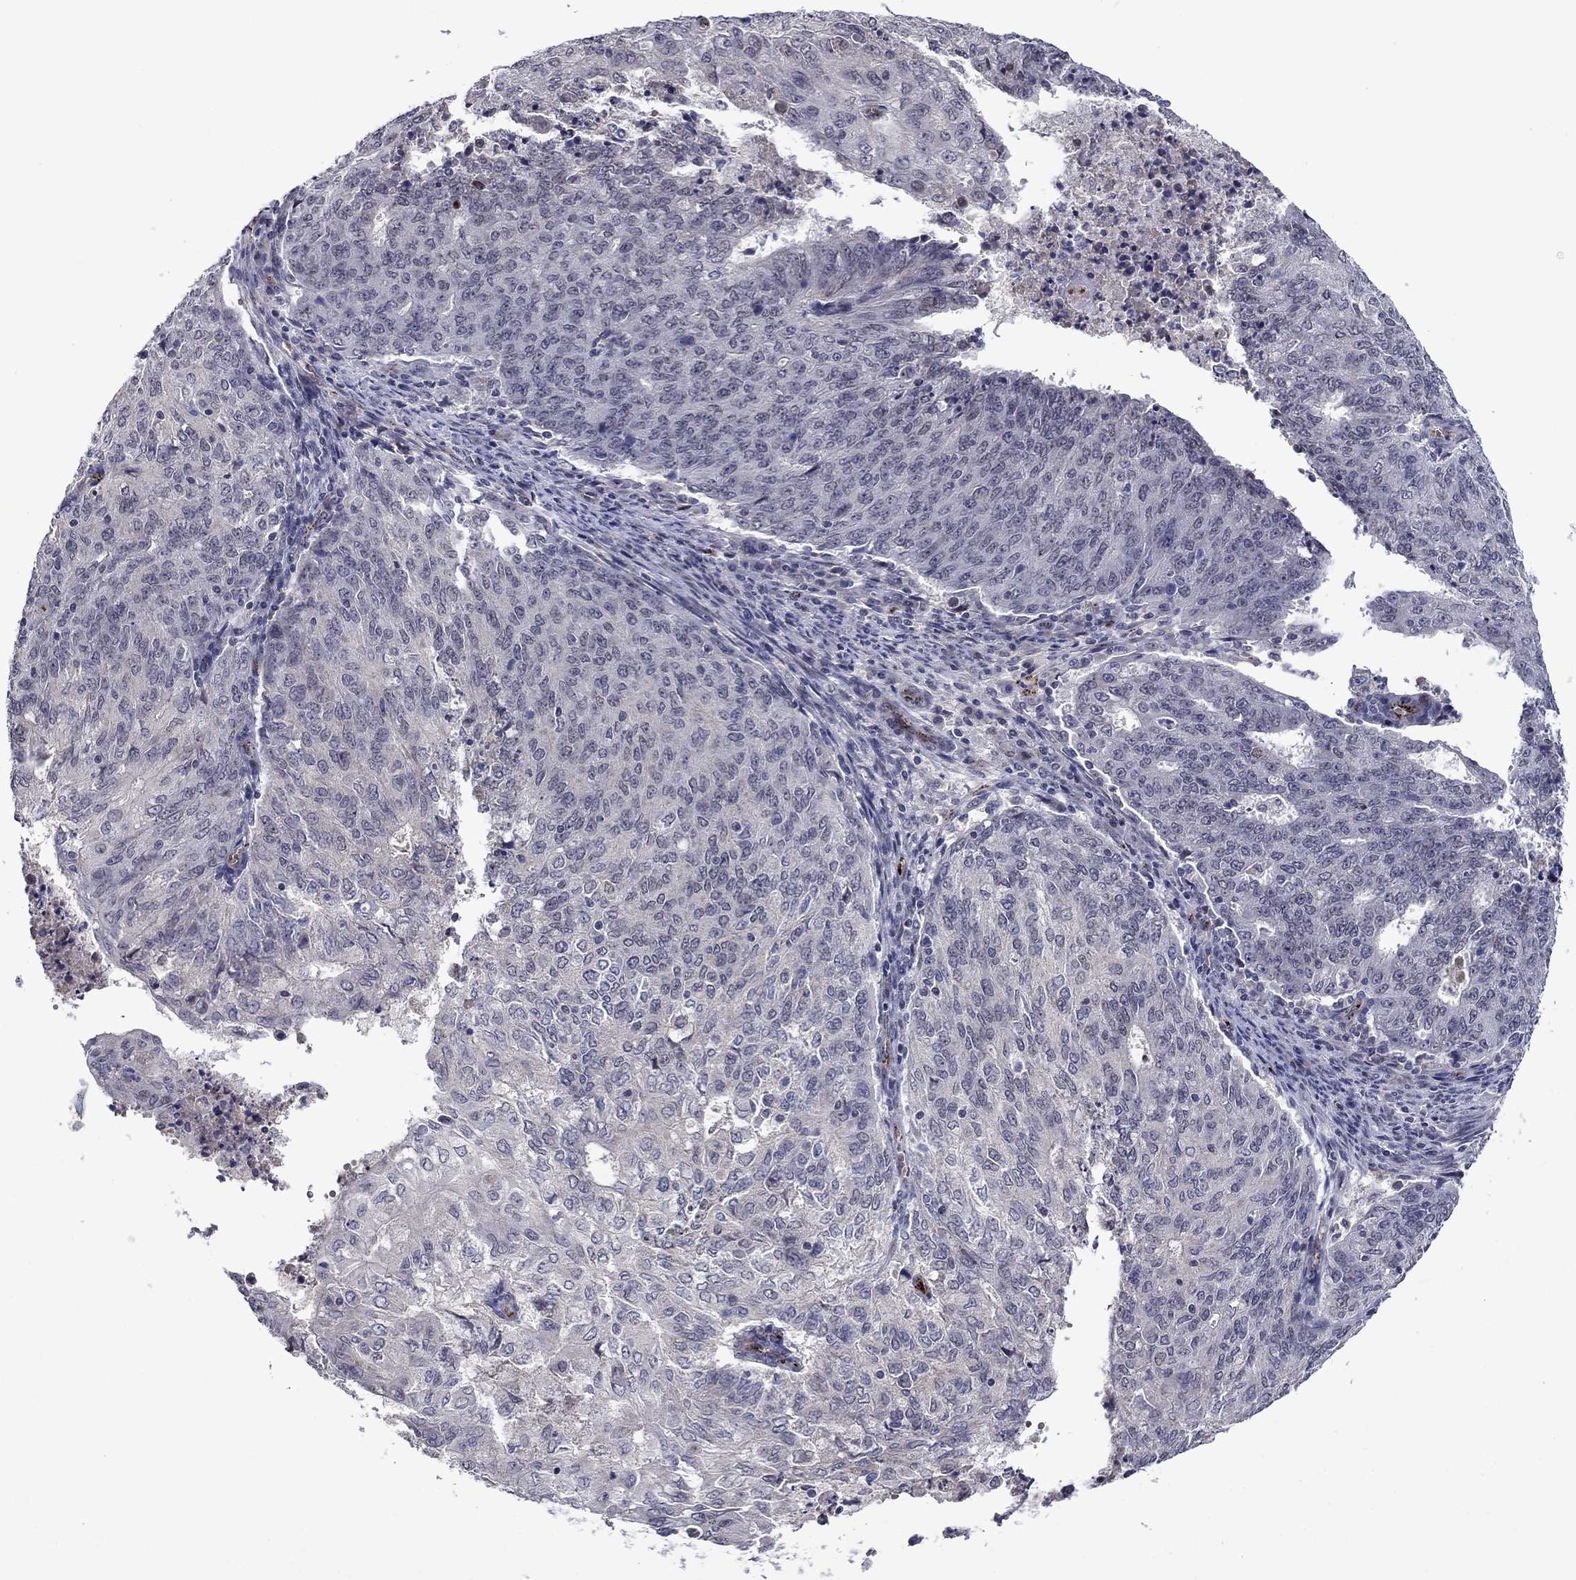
{"staining": {"intensity": "negative", "quantity": "none", "location": "none"}, "tissue": "endometrial cancer", "cell_type": "Tumor cells", "image_type": "cancer", "snomed": [{"axis": "morphology", "description": "Adenocarcinoma, NOS"}, {"axis": "topography", "description": "Endometrium"}], "caption": "The immunohistochemistry photomicrograph has no significant staining in tumor cells of endometrial cancer (adenocarcinoma) tissue. (Immunohistochemistry (ihc), brightfield microscopy, high magnification).", "gene": "SLITRK1", "patient": {"sex": "female", "age": 82}}